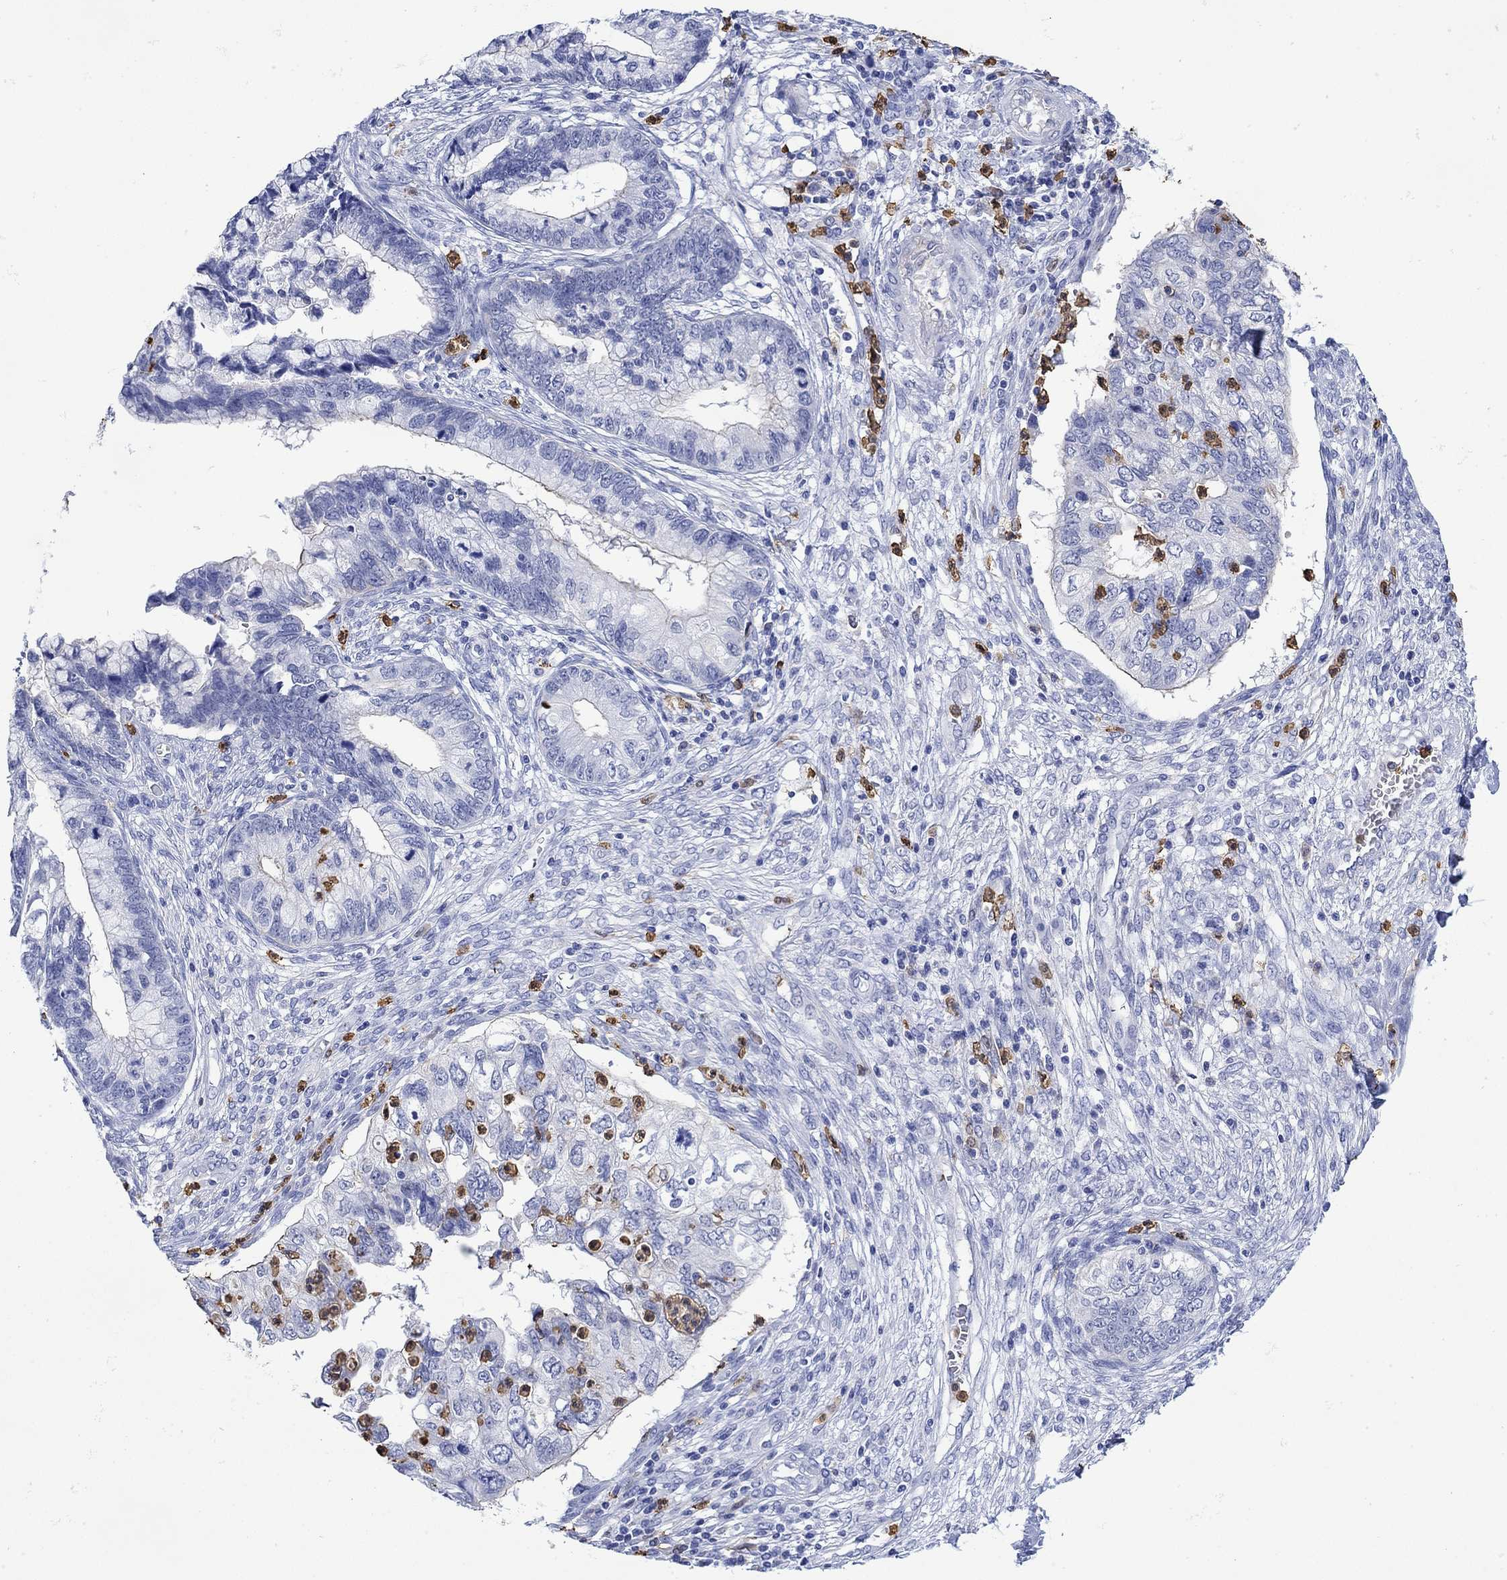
{"staining": {"intensity": "negative", "quantity": "none", "location": "none"}, "tissue": "cervical cancer", "cell_type": "Tumor cells", "image_type": "cancer", "snomed": [{"axis": "morphology", "description": "Adenocarcinoma, NOS"}, {"axis": "topography", "description": "Cervix"}], "caption": "Adenocarcinoma (cervical) was stained to show a protein in brown. There is no significant expression in tumor cells. (DAB (3,3'-diaminobenzidine) immunohistochemistry (IHC) visualized using brightfield microscopy, high magnification).", "gene": "LINGO3", "patient": {"sex": "female", "age": 44}}